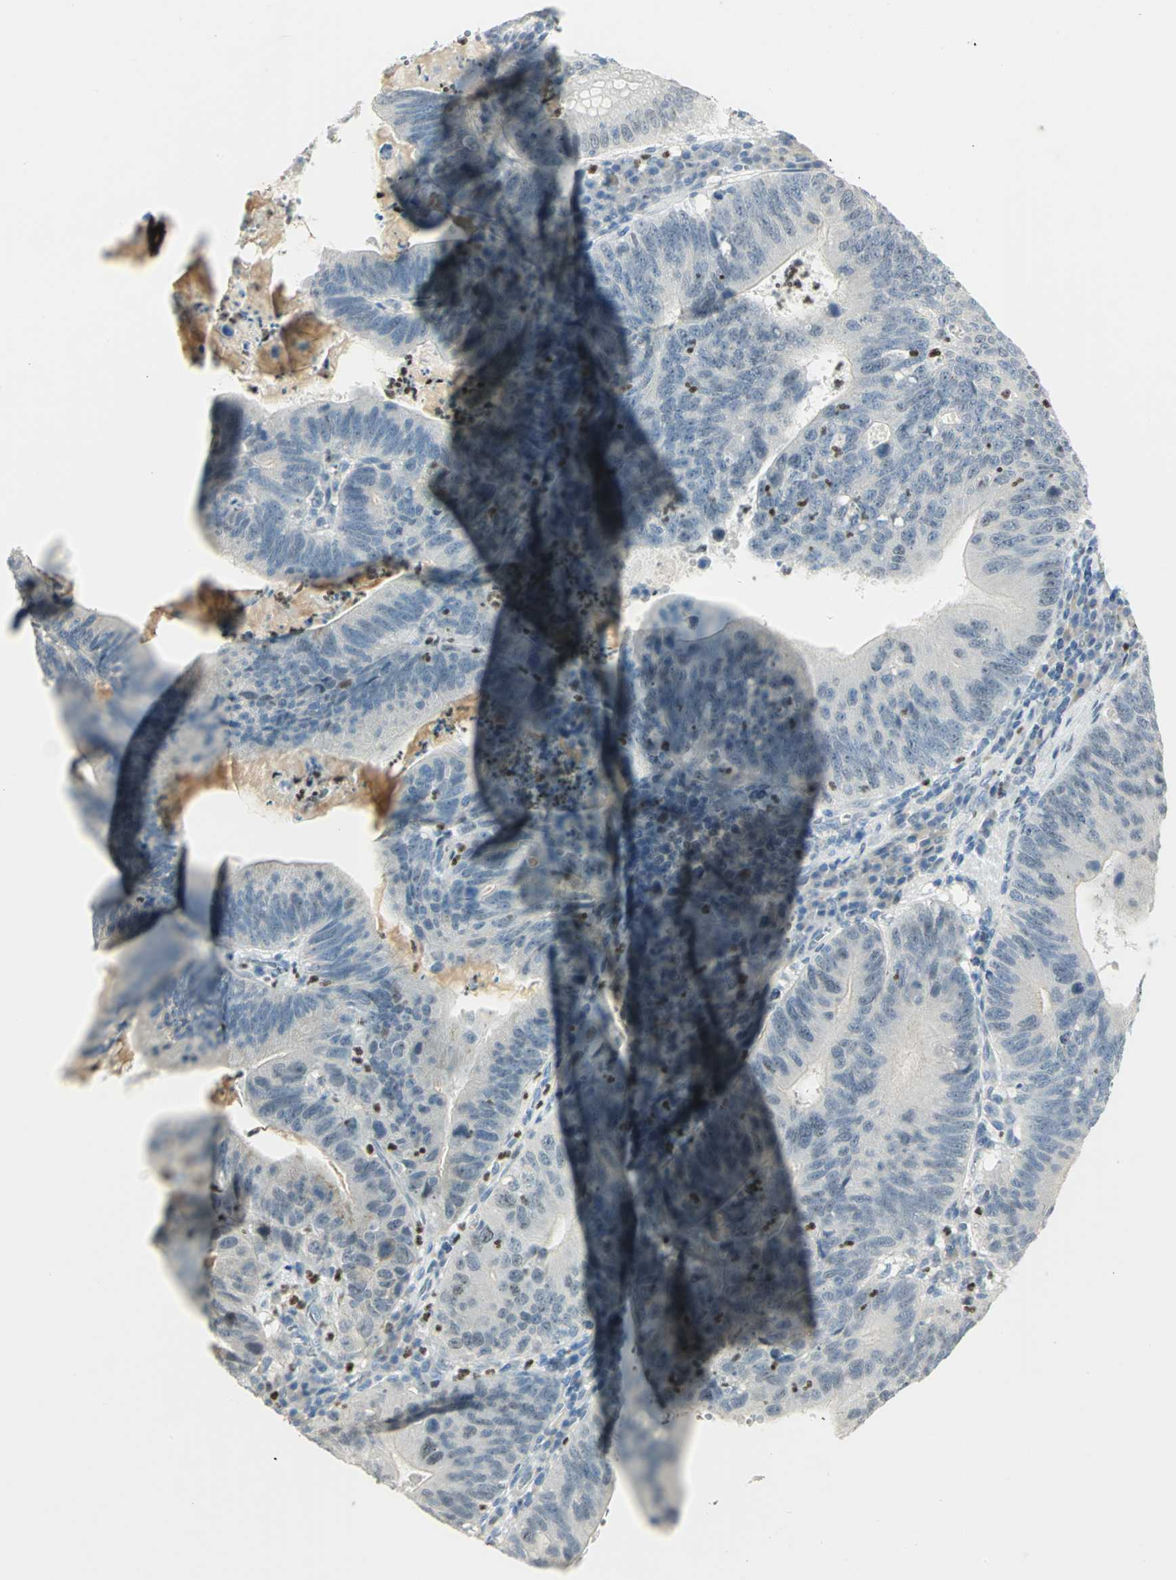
{"staining": {"intensity": "negative", "quantity": "none", "location": "none"}, "tissue": "stomach cancer", "cell_type": "Tumor cells", "image_type": "cancer", "snomed": [{"axis": "morphology", "description": "Adenocarcinoma, NOS"}, {"axis": "topography", "description": "Stomach"}], "caption": "IHC image of stomach cancer stained for a protein (brown), which reveals no expression in tumor cells.", "gene": "BCL6", "patient": {"sex": "male", "age": 59}}